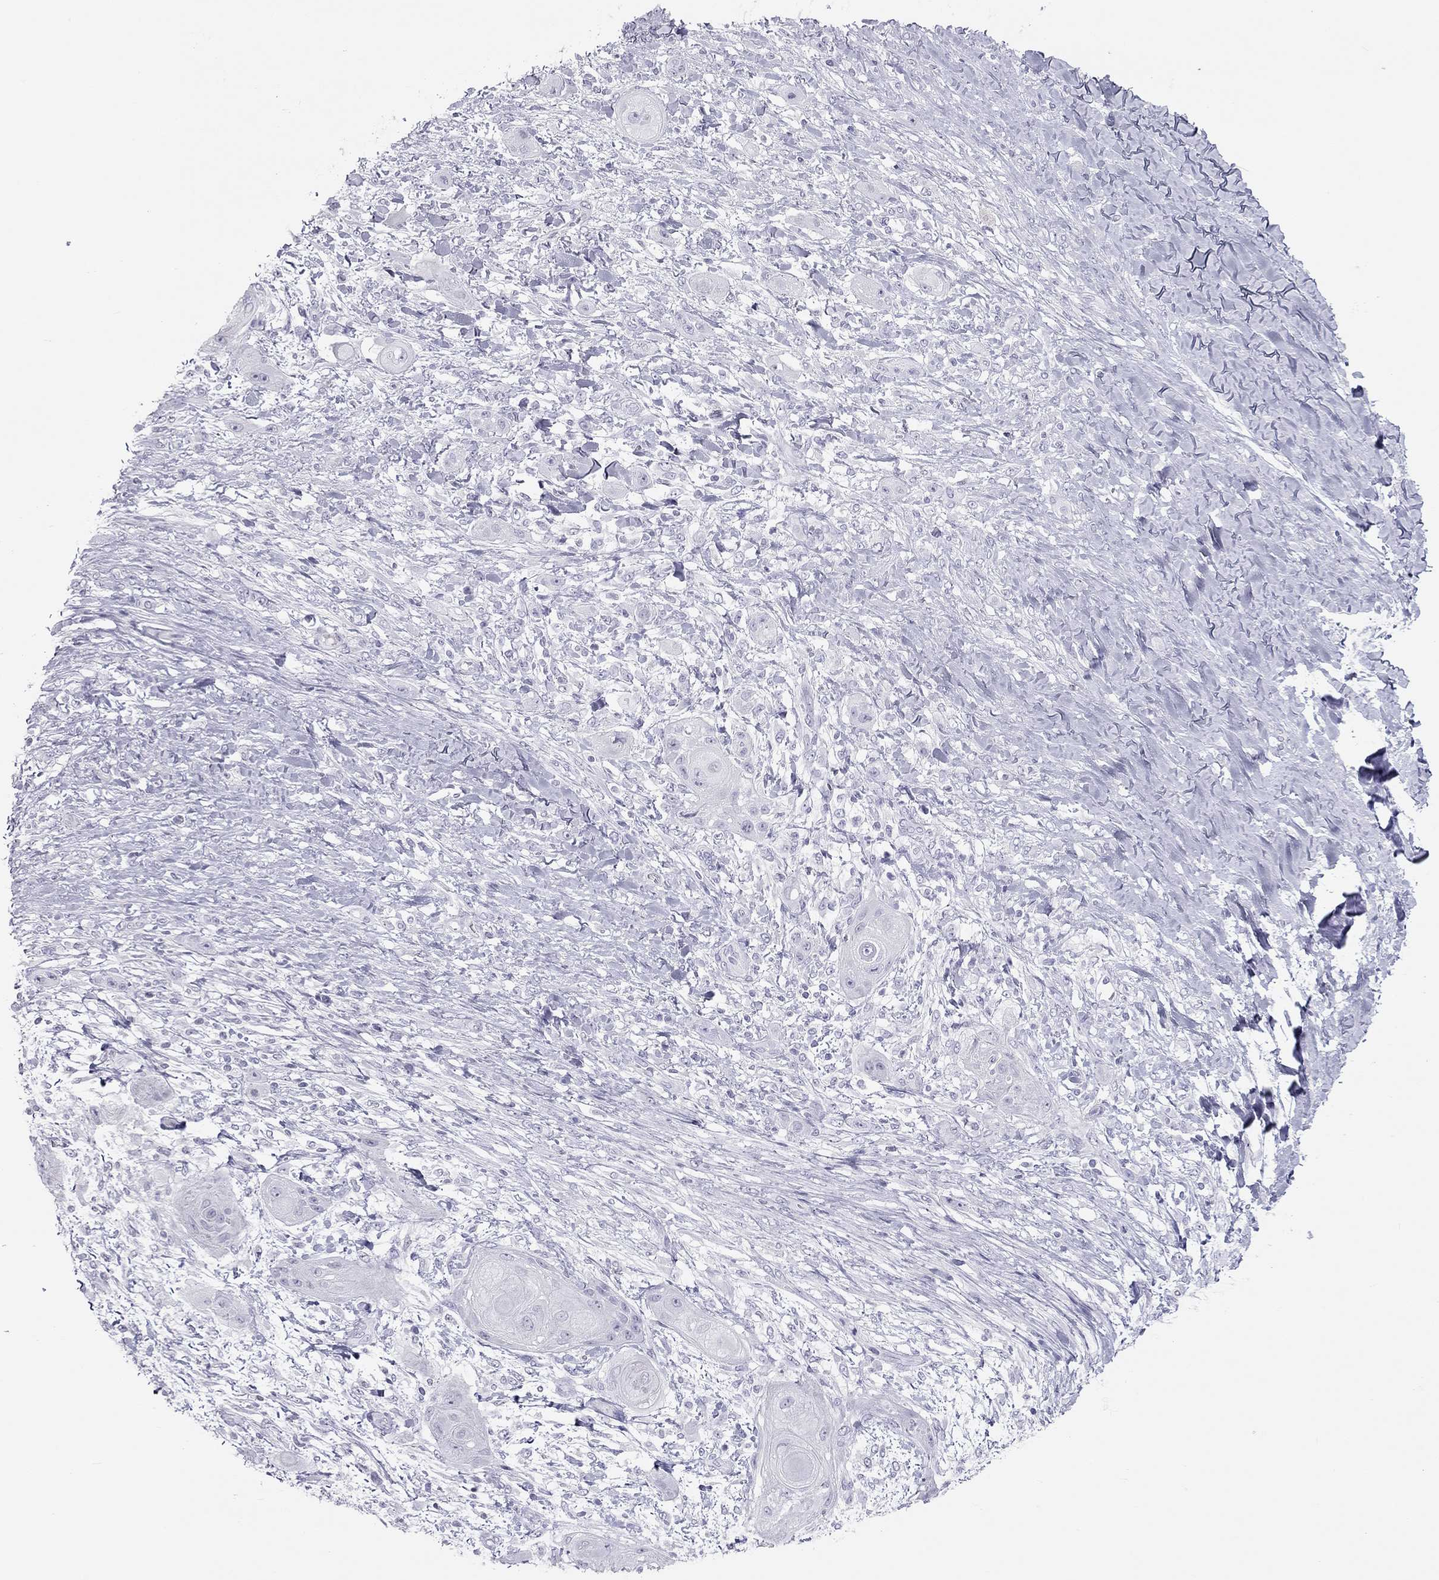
{"staining": {"intensity": "negative", "quantity": "none", "location": "none"}, "tissue": "skin cancer", "cell_type": "Tumor cells", "image_type": "cancer", "snomed": [{"axis": "morphology", "description": "Squamous cell carcinoma, NOS"}, {"axis": "topography", "description": "Skin"}], "caption": "The image shows no significant staining in tumor cells of squamous cell carcinoma (skin).", "gene": "KLRG1", "patient": {"sex": "male", "age": 62}}